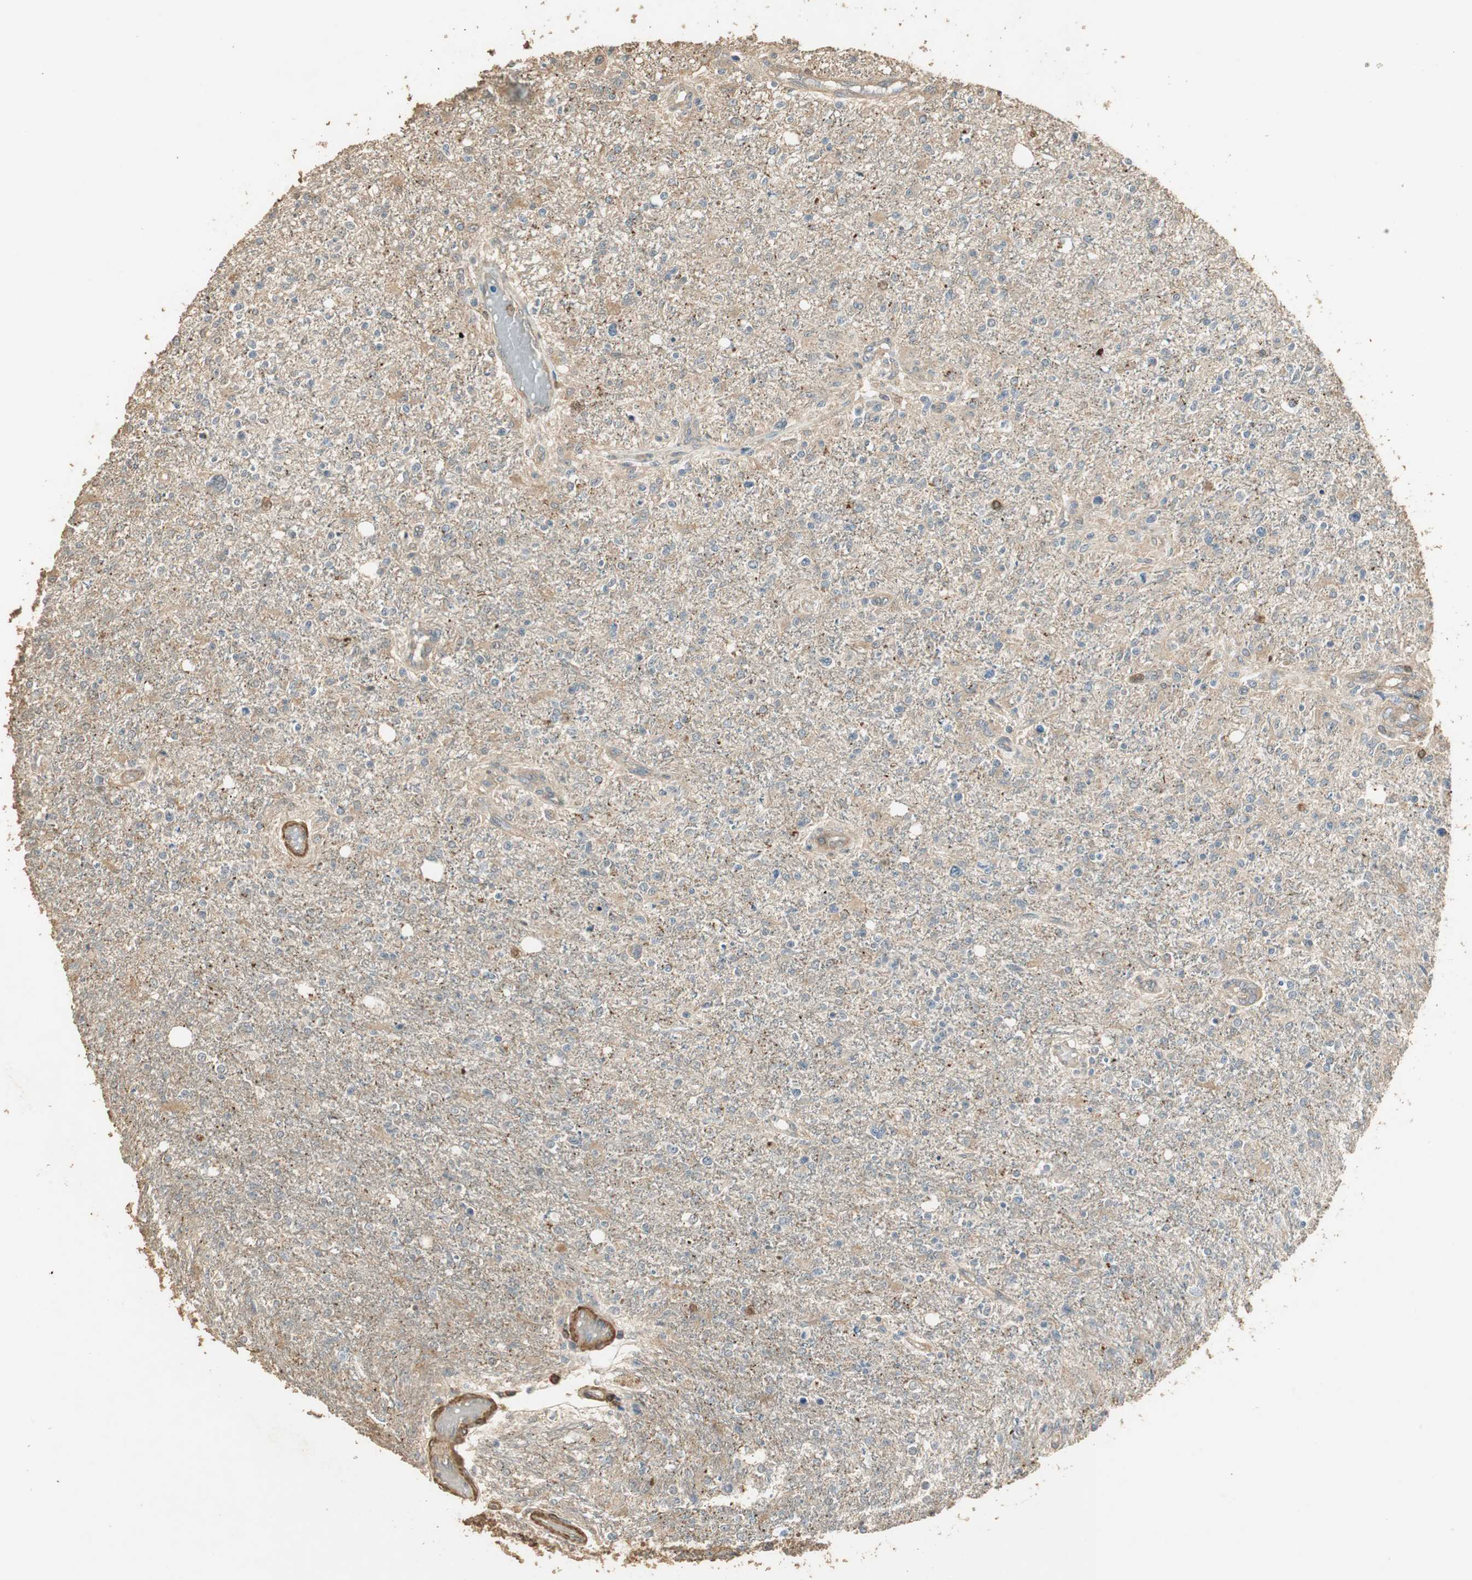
{"staining": {"intensity": "weak", "quantity": "25%-75%", "location": "cytoplasmic/membranous"}, "tissue": "glioma", "cell_type": "Tumor cells", "image_type": "cancer", "snomed": [{"axis": "morphology", "description": "Glioma, malignant, High grade"}, {"axis": "topography", "description": "Cerebral cortex"}], "caption": "High-magnification brightfield microscopy of glioma stained with DAB (3,3'-diaminobenzidine) (brown) and counterstained with hematoxylin (blue). tumor cells exhibit weak cytoplasmic/membranous positivity is identified in approximately25%-75% of cells. The staining was performed using DAB (3,3'-diaminobenzidine), with brown indicating positive protein expression. Nuclei are stained blue with hematoxylin.", "gene": "USP2", "patient": {"sex": "male", "age": 76}}